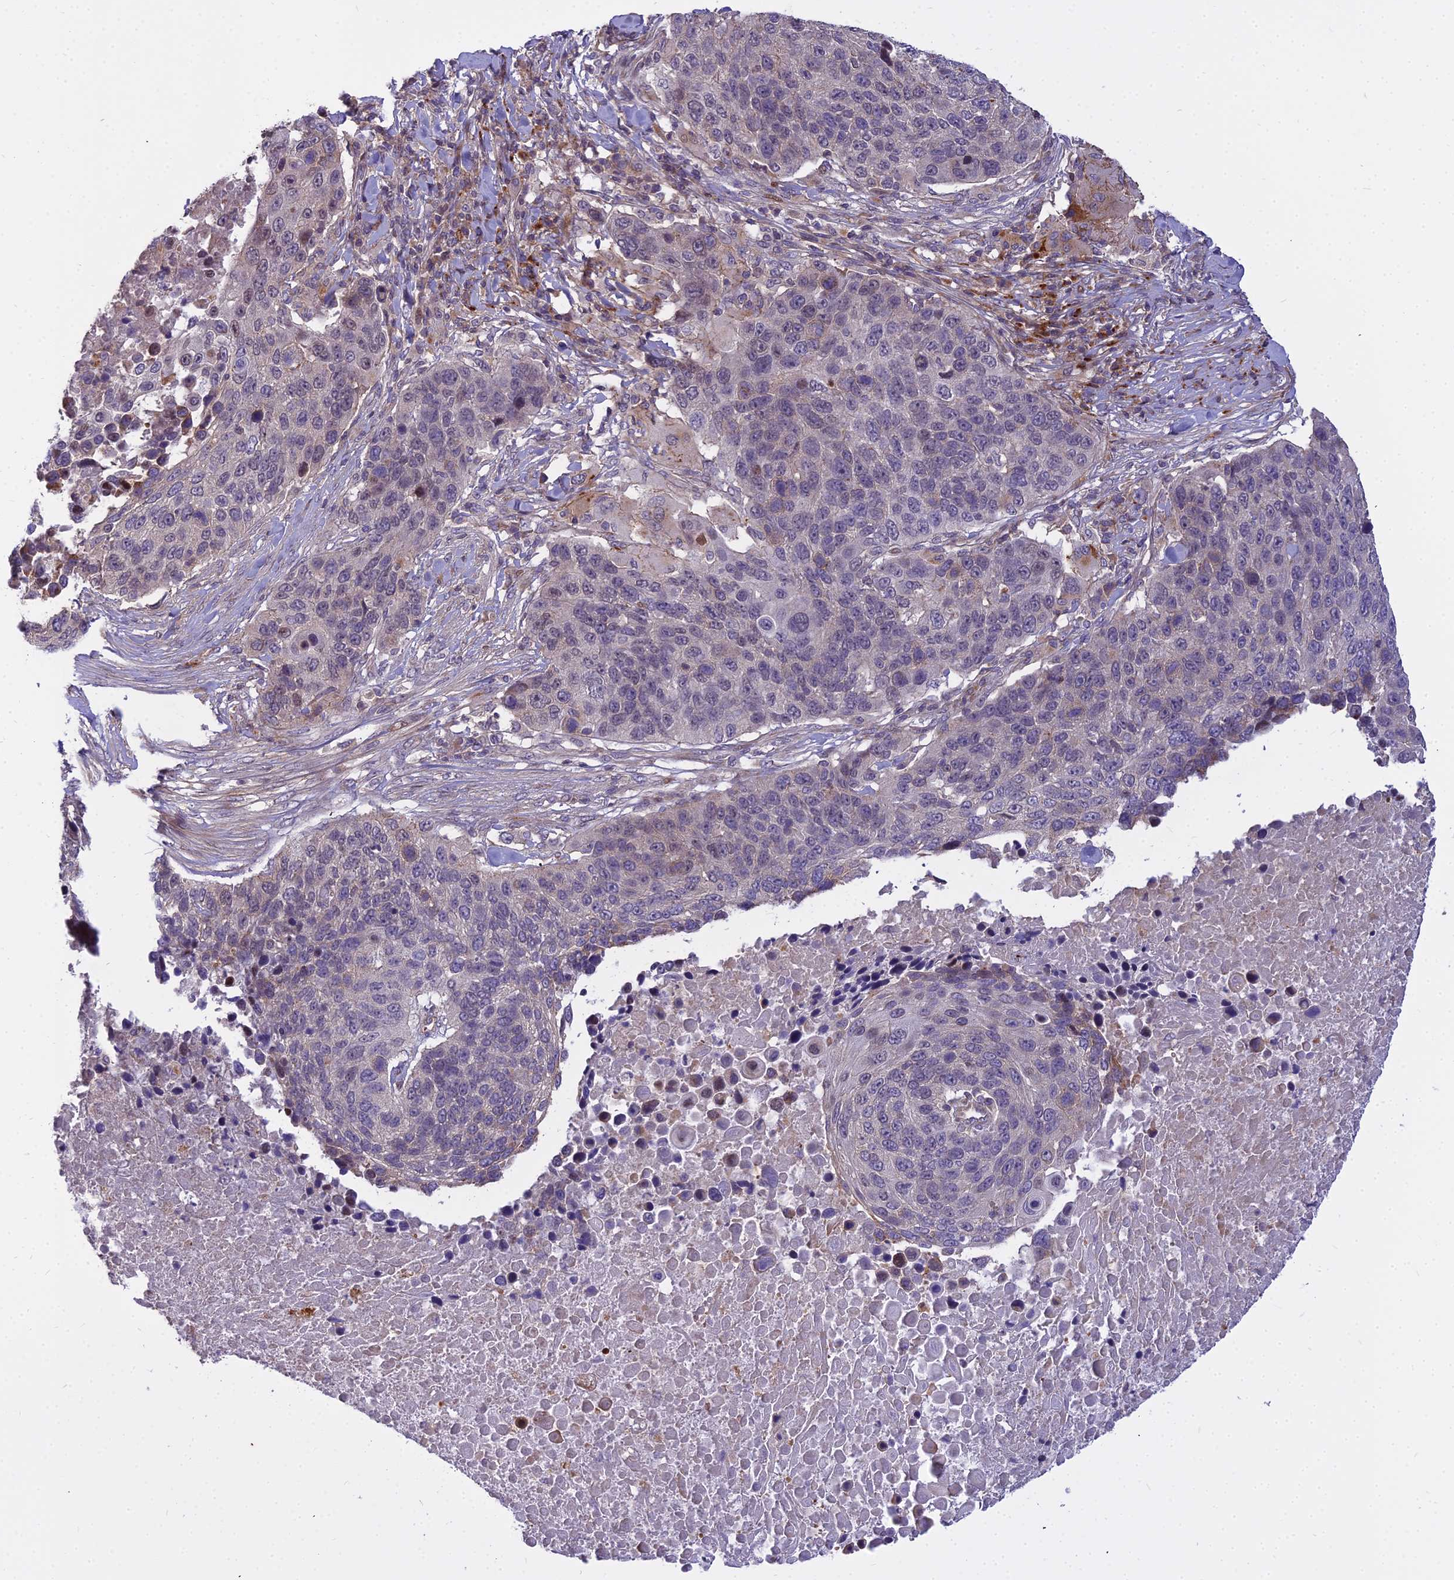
{"staining": {"intensity": "negative", "quantity": "none", "location": "none"}, "tissue": "lung cancer", "cell_type": "Tumor cells", "image_type": "cancer", "snomed": [{"axis": "morphology", "description": "Normal tissue, NOS"}, {"axis": "morphology", "description": "Squamous cell carcinoma, NOS"}, {"axis": "topography", "description": "Lymph node"}, {"axis": "topography", "description": "Lung"}], "caption": "Tumor cells show no significant protein positivity in lung cancer.", "gene": "GLYATL3", "patient": {"sex": "male", "age": 66}}